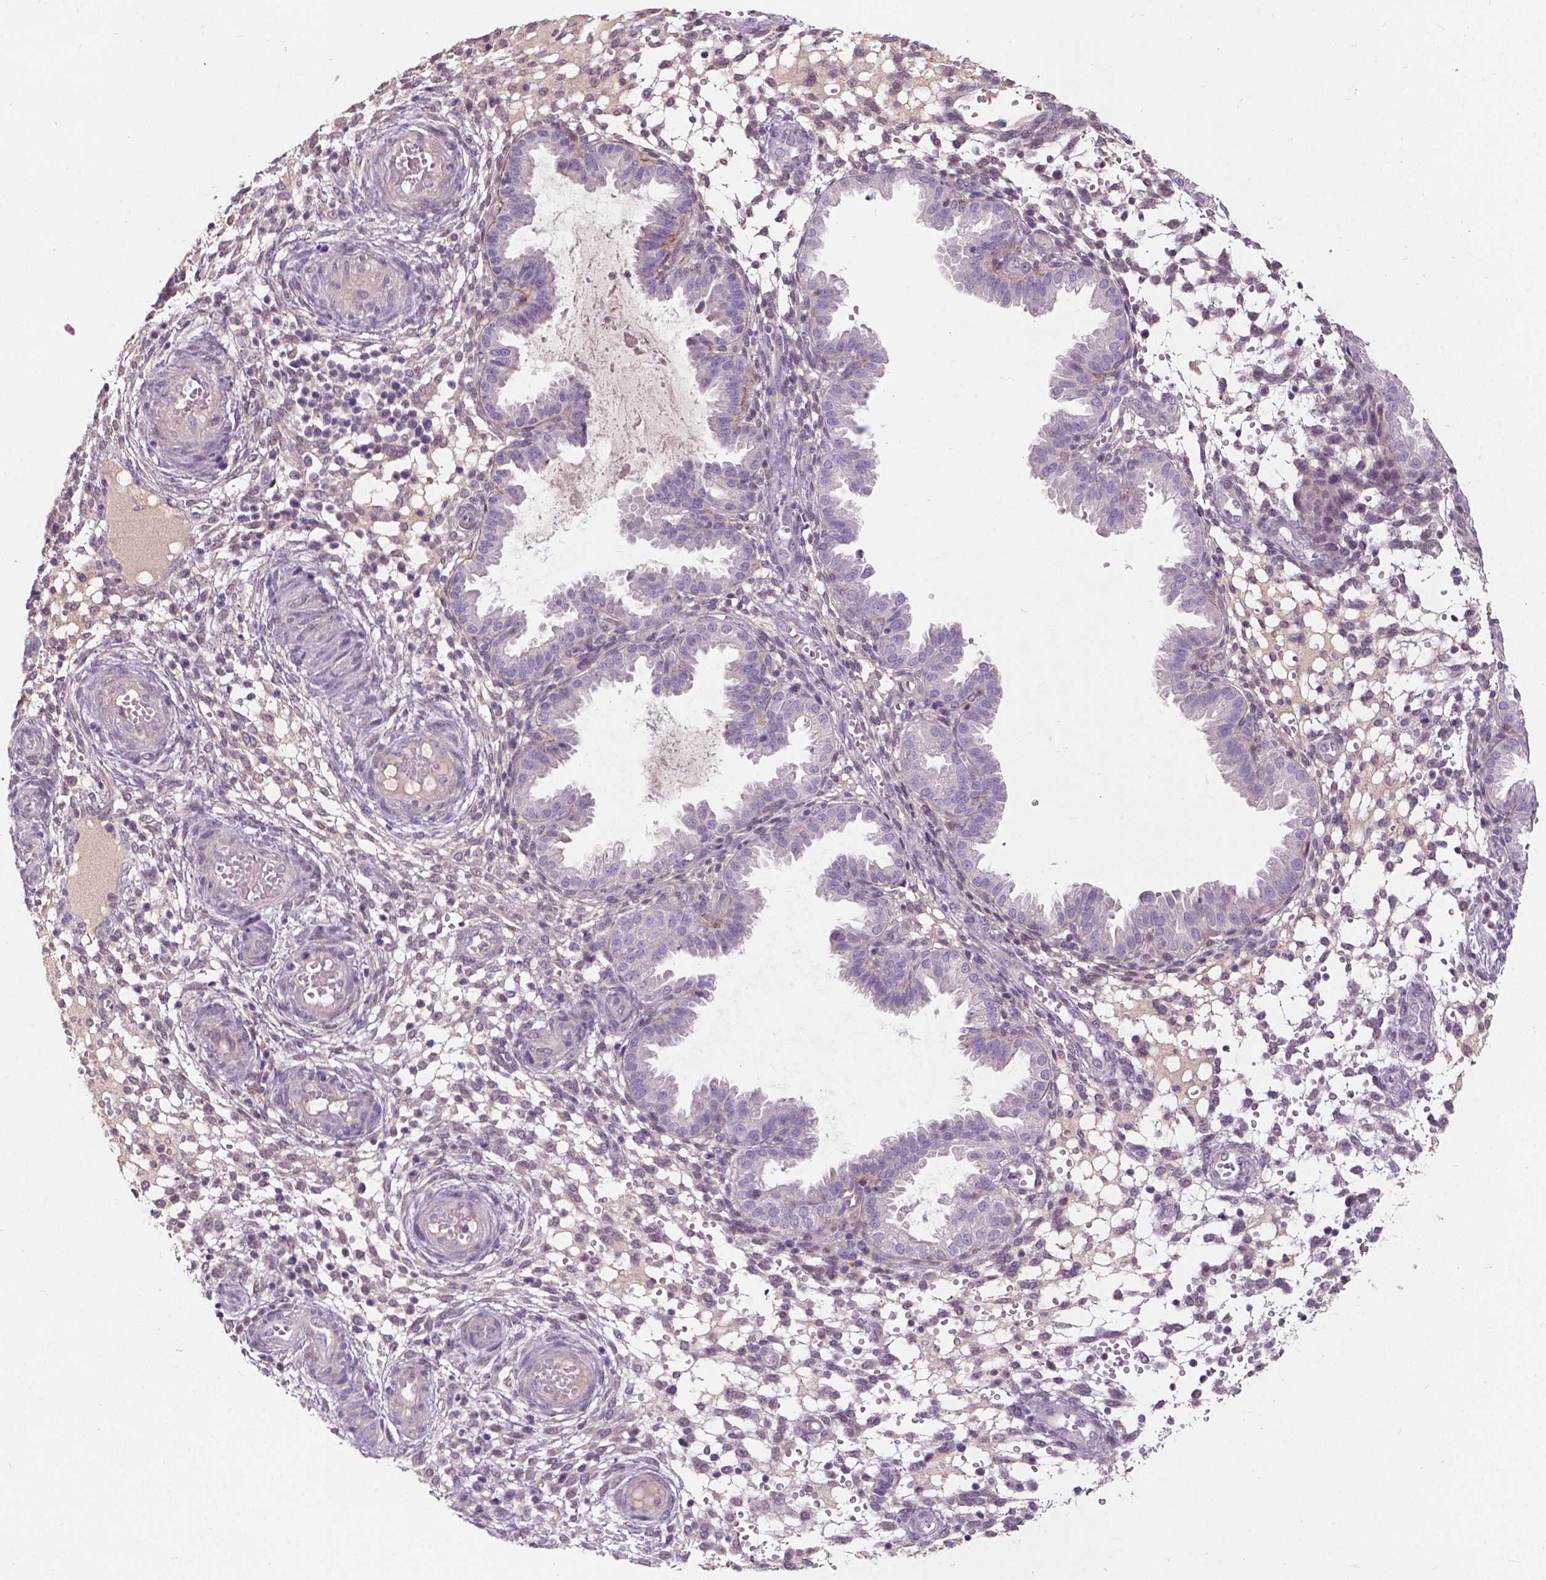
{"staining": {"intensity": "negative", "quantity": "none", "location": "none"}, "tissue": "endometrium", "cell_type": "Cells in endometrial stroma", "image_type": "normal", "snomed": [{"axis": "morphology", "description": "Normal tissue, NOS"}, {"axis": "topography", "description": "Endometrium"}], "caption": "IHC image of unremarkable endometrium: endometrium stained with DAB reveals no significant protein positivity in cells in endometrial stroma.", "gene": "GPR37", "patient": {"sex": "female", "age": 33}}